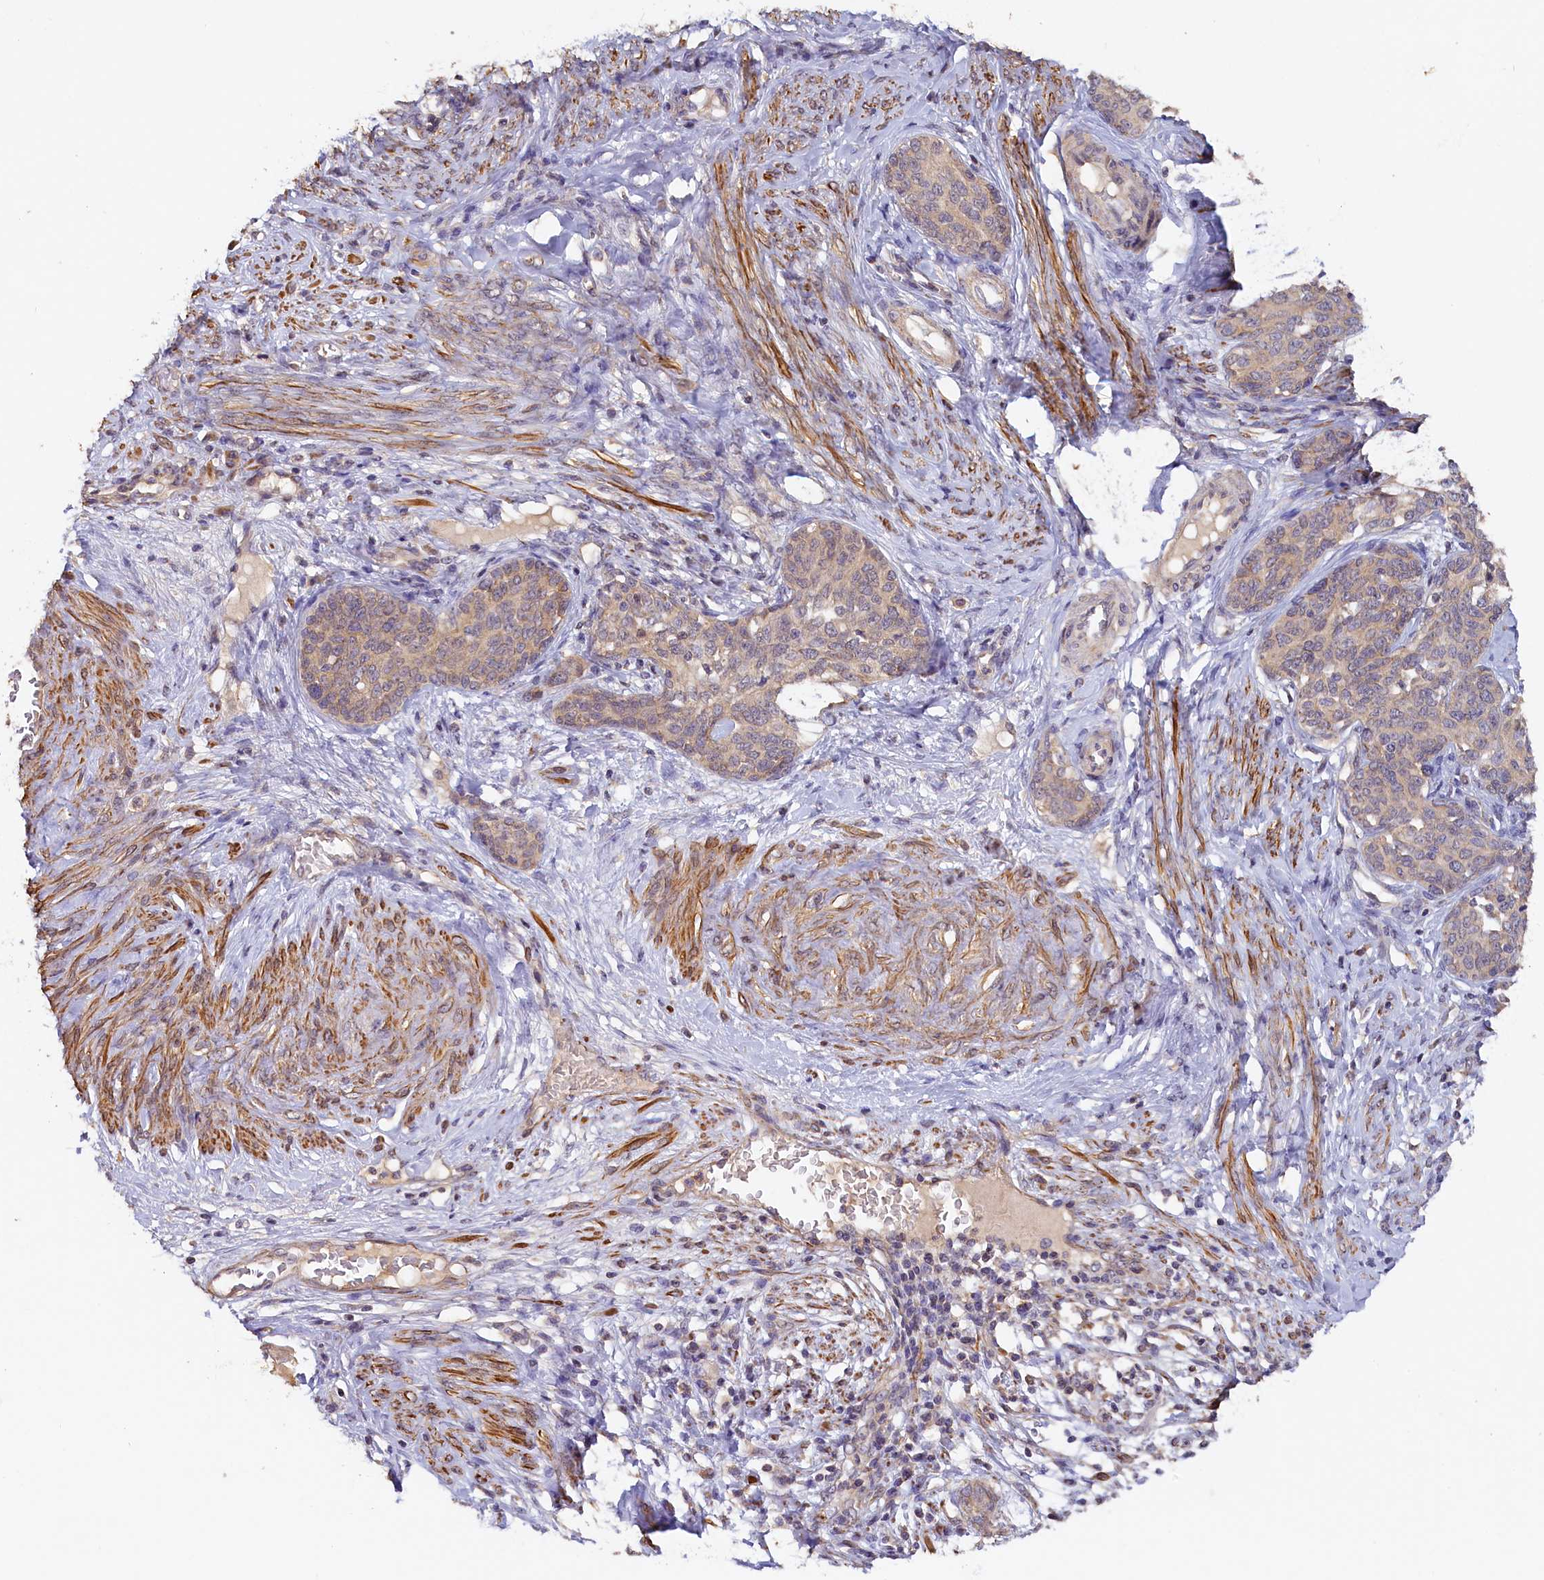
{"staining": {"intensity": "weak", "quantity": "25%-75%", "location": "cytoplasmic/membranous"}, "tissue": "cervical cancer", "cell_type": "Tumor cells", "image_type": "cancer", "snomed": [{"axis": "morphology", "description": "Squamous cell carcinoma, NOS"}, {"axis": "morphology", "description": "Adenocarcinoma, NOS"}, {"axis": "topography", "description": "Cervix"}], "caption": "Immunohistochemistry of human cervical cancer reveals low levels of weak cytoplasmic/membranous staining in approximately 25%-75% of tumor cells. (Brightfield microscopy of DAB IHC at high magnification).", "gene": "TANGO6", "patient": {"sex": "female", "age": 52}}